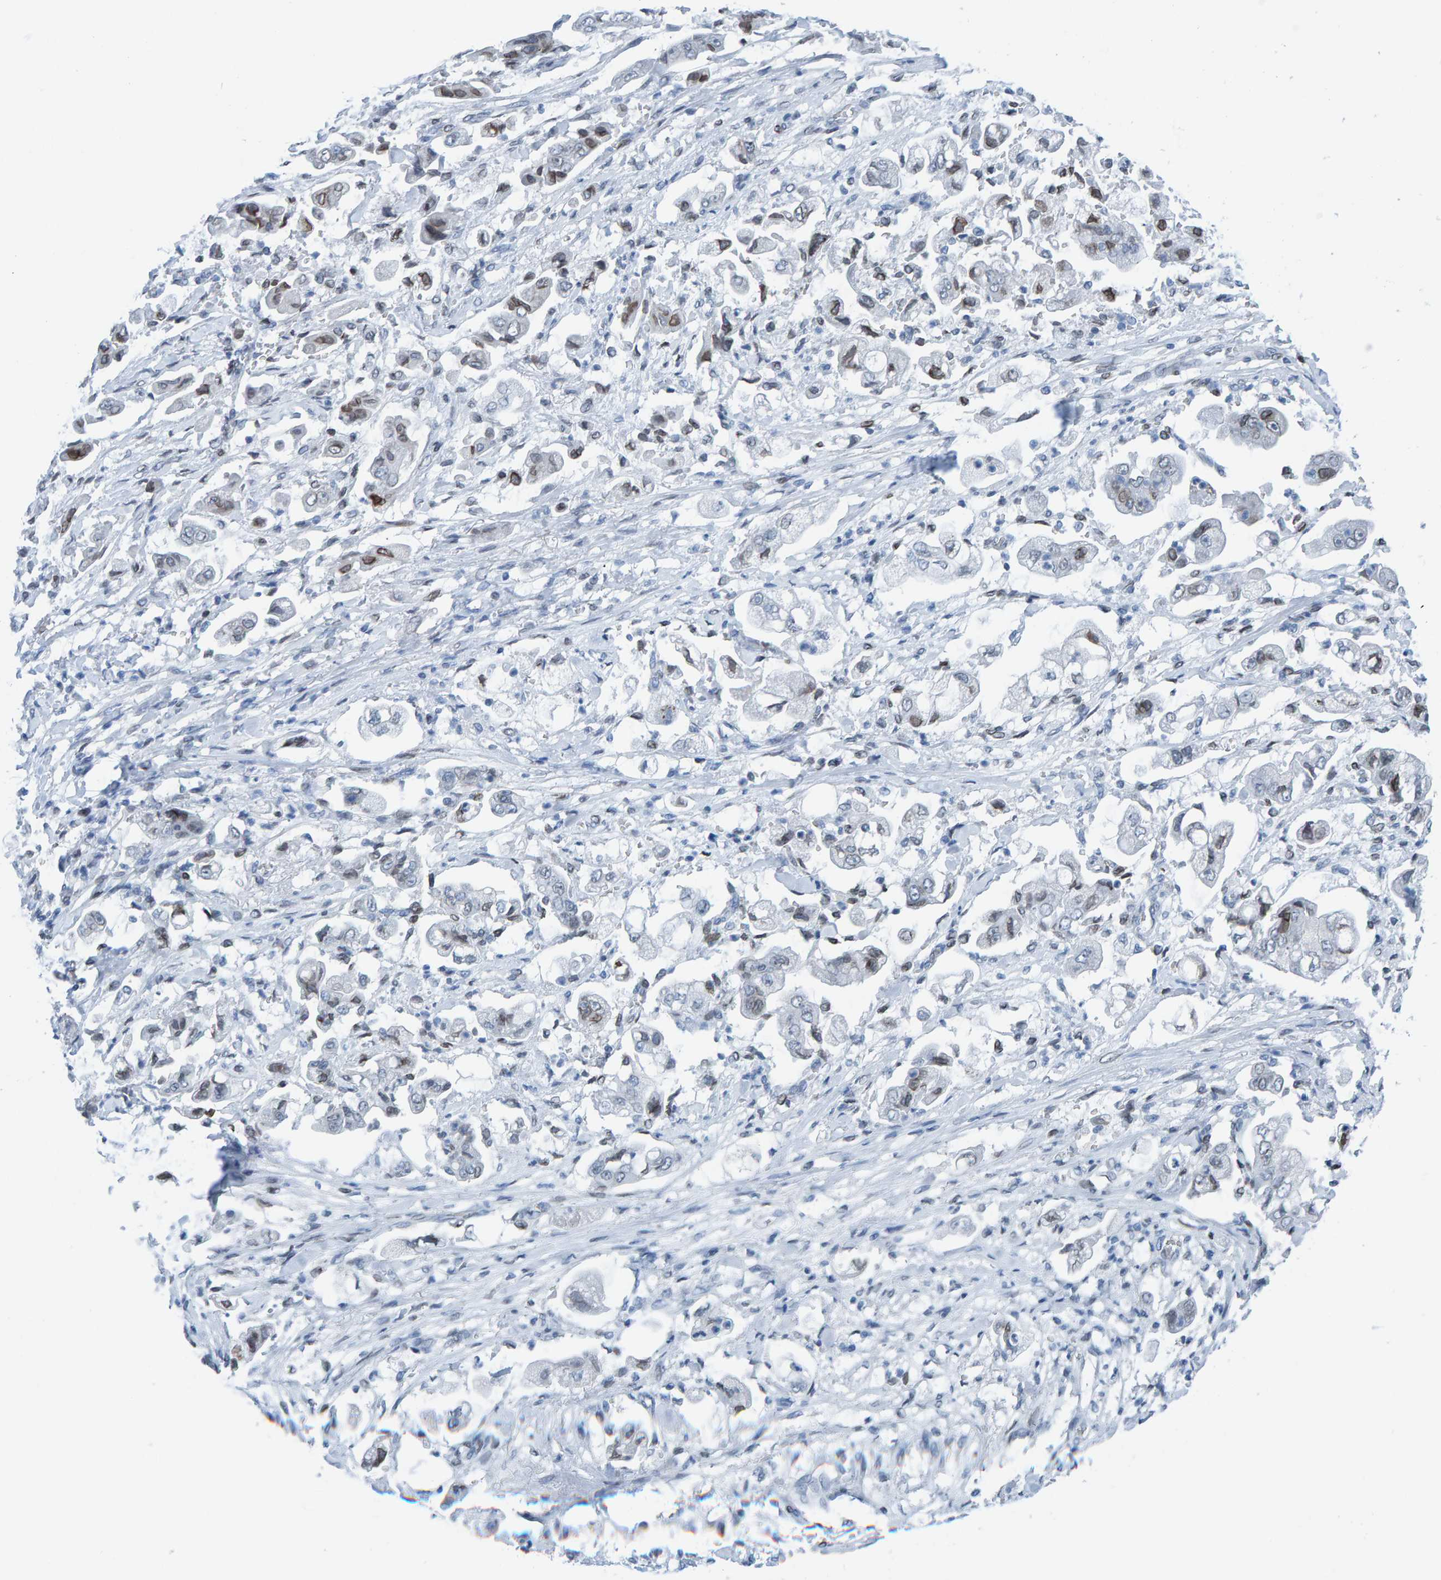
{"staining": {"intensity": "moderate", "quantity": "<25%", "location": "nuclear"}, "tissue": "stomach cancer", "cell_type": "Tumor cells", "image_type": "cancer", "snomed": [{"axis": "morphology", "description": "Adenocarcinoma, NOS"}, {"axis": "topography", "description": "Stomach"}], "caption": "Protein staining by immunohistochemistry (IHC) exhibits moderate nuclear staining in approximately <25% of tumor cells in stomach cancer (adenocarcinoma). The staining is performed using DAB brown chromogen to label protein expression. The nuclei are counter-stained blue using hematoxylin.", "gene": "LMNB2", "patient": {"sex": "male", "age": 62}}